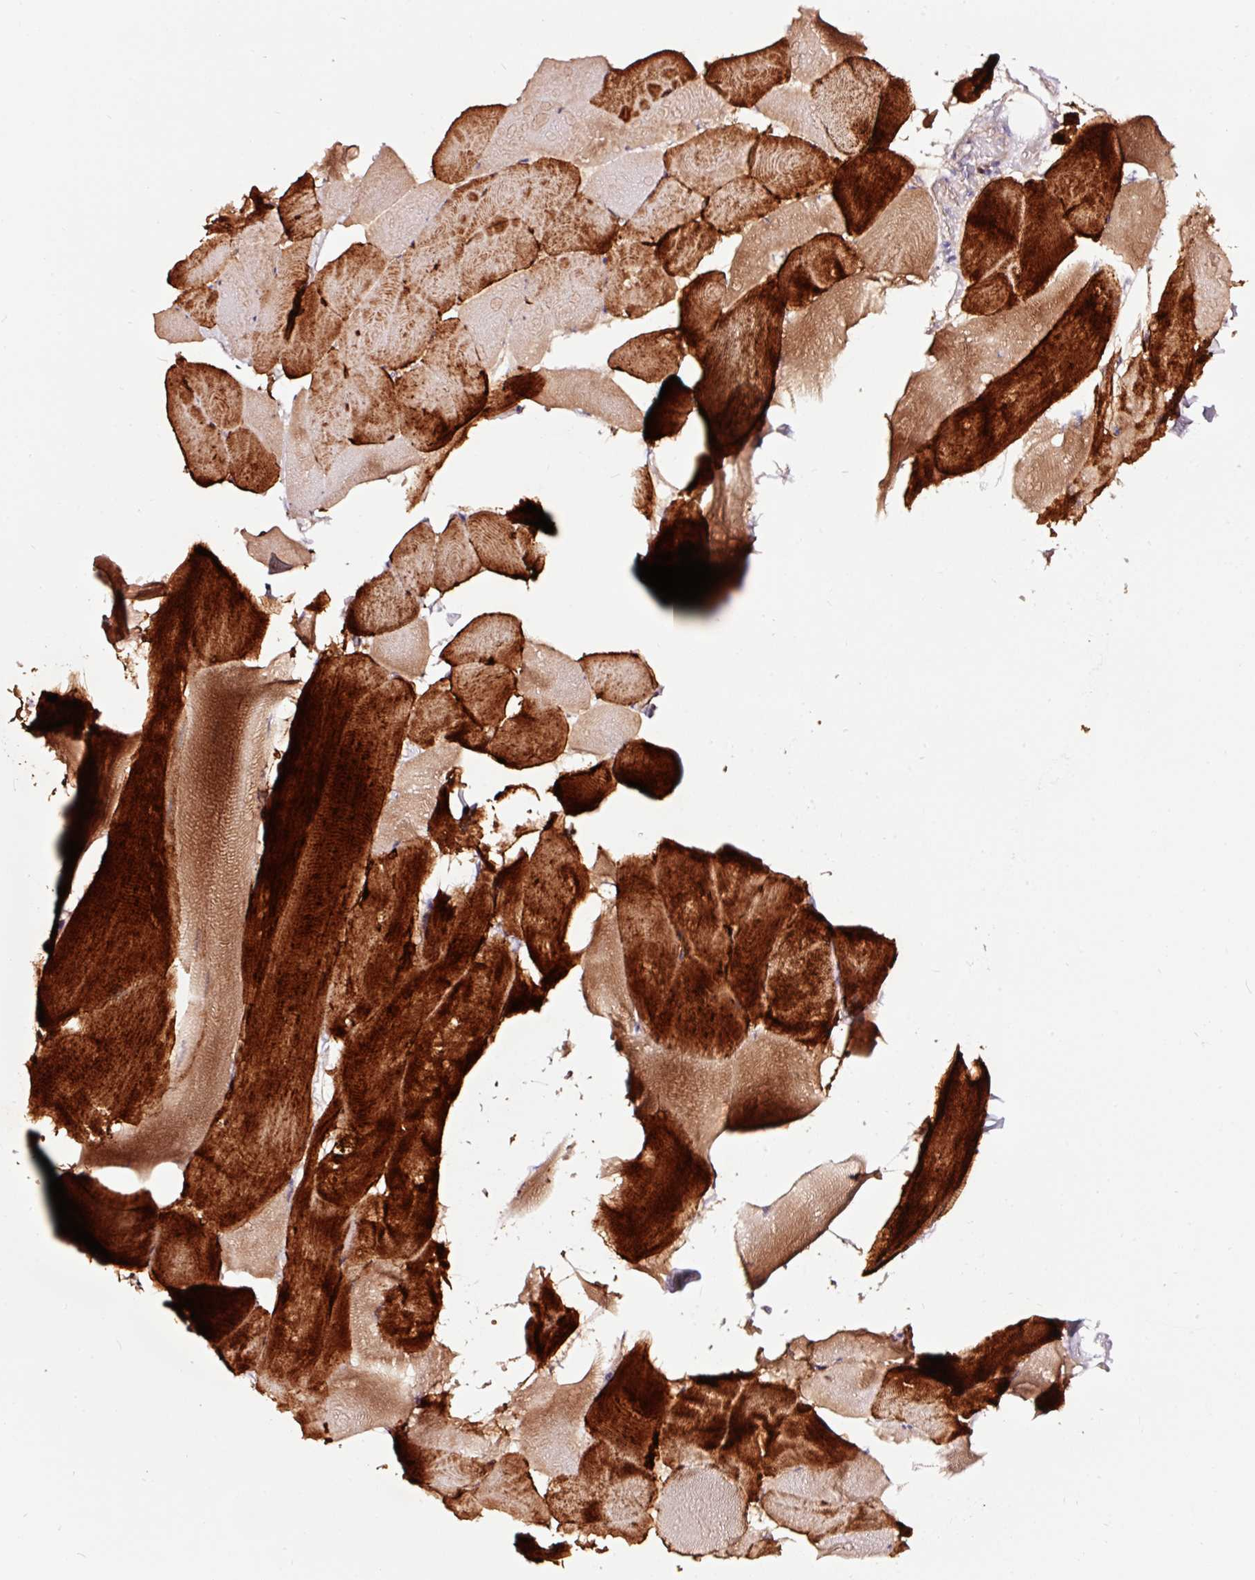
{"staining": {"intensity": "strong", "quantity": "25%-75%", "location": "cytoplasmic/membranous"}, "tissue": "skeletal muscle", "cell_type": "Myocytes", "image_type": "normal", "snomed": [{"axis": "morphology", "description": "Normal tissue, NOS"}, {"axis": "topography", "description": "Skeletal muscle"}], "caption": "This is a photomicrograph of immunohistochemistry (IHC) staining of unremarkable skeletal muscle, which shows strong positivity in the cytoplasmic/membranous of myocytes.", "gene": "TPM1", "patient": {"sex": "female", "age": 64}}